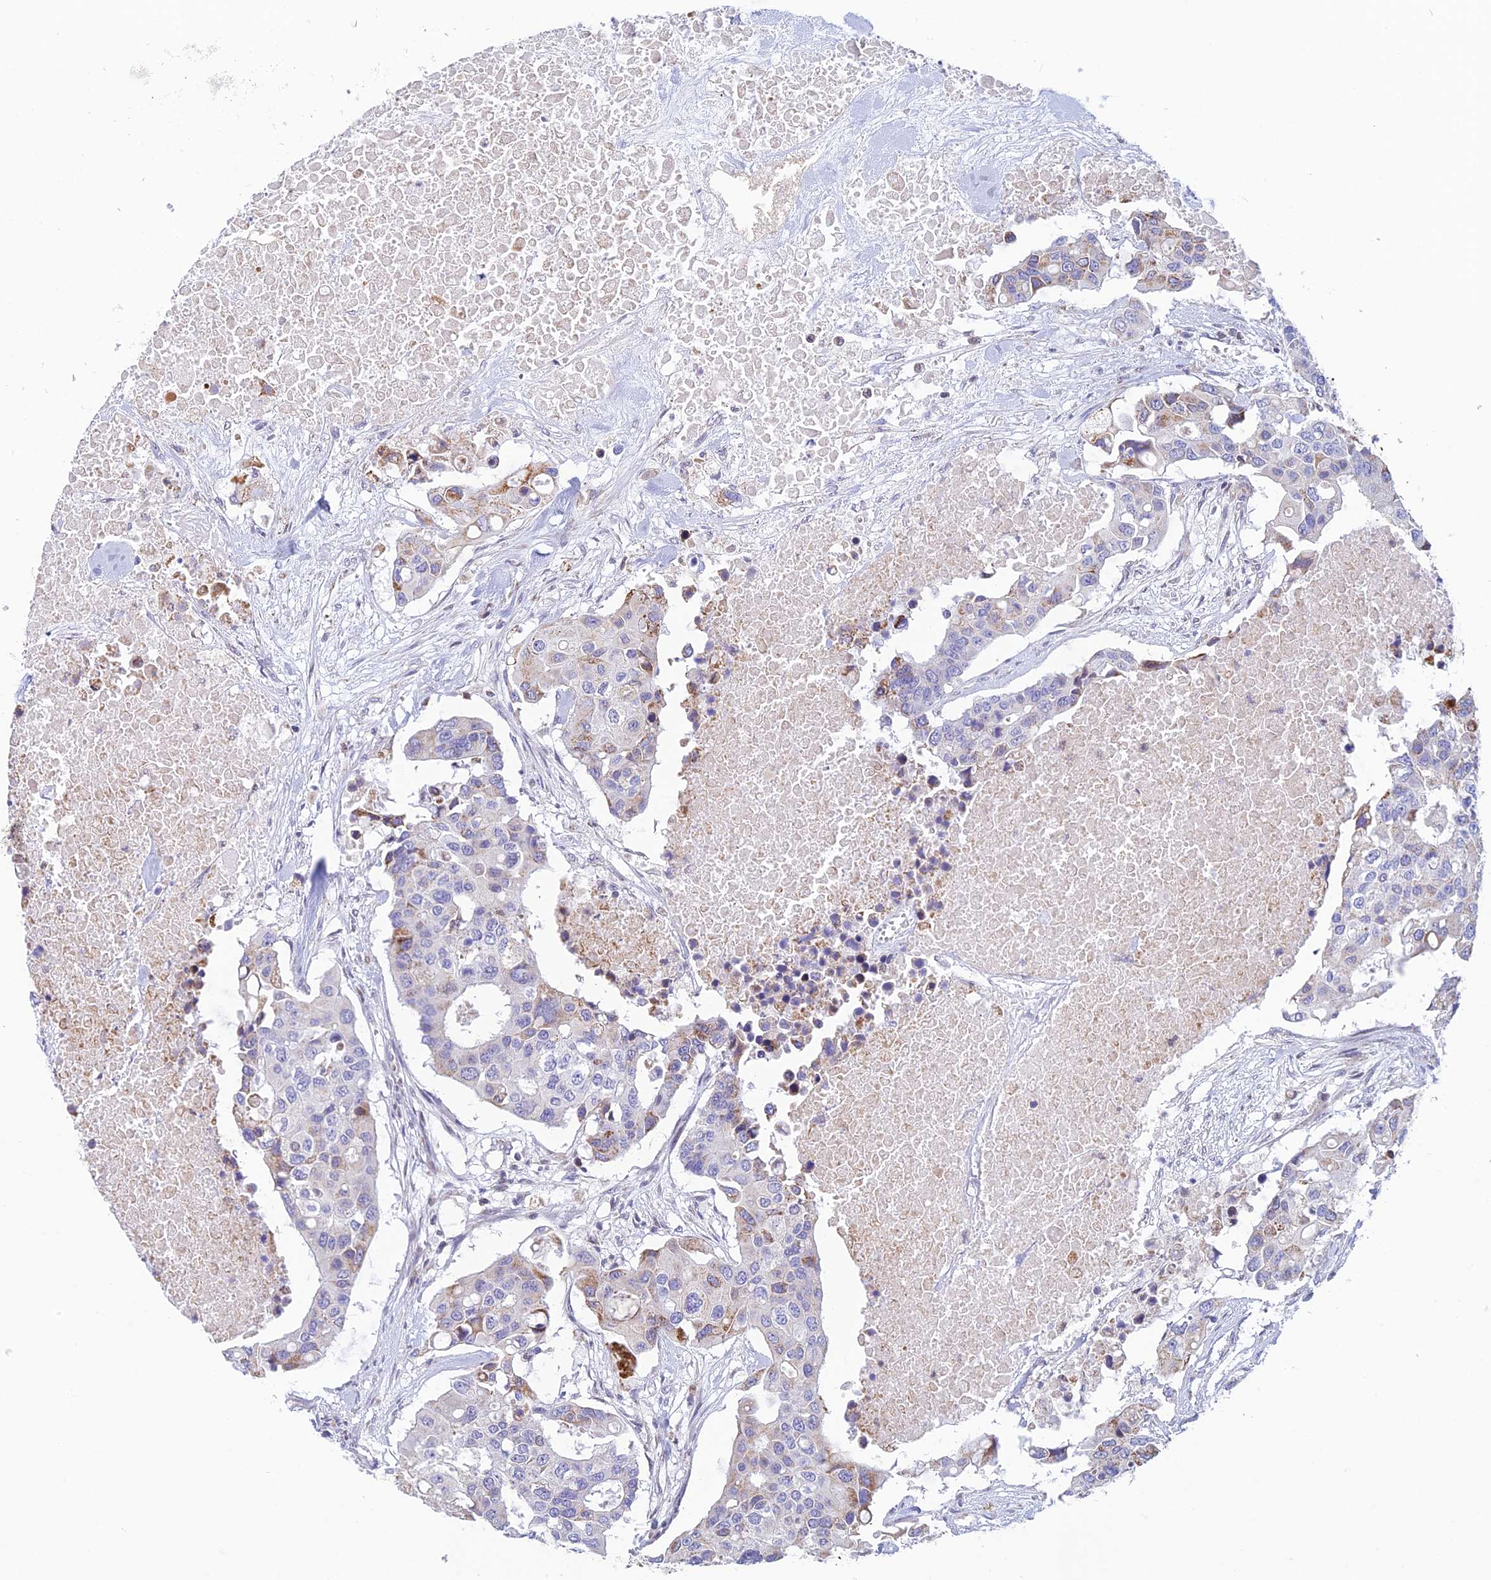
{"staining": {"intensity": "moderate", "quantity": "<25%", "location": "cytoplasmic/membranous"}, "tissue": "colorectal cancer", "cell_type": "Tumor cells", "image_type": "cancer", "snomed": [{"axis": "morphology", "description": "Adenocarcinoma, NOS"}, {"axis": "topography", "description": "Colon"}], "caption": "A micrograph of human colorectal cancer stained for a protein shows moderate cytoplasmic/membranous brown staining in tumor cells.", "gene": "REXO5", "patient": {"sex": "male", "age": 77}}